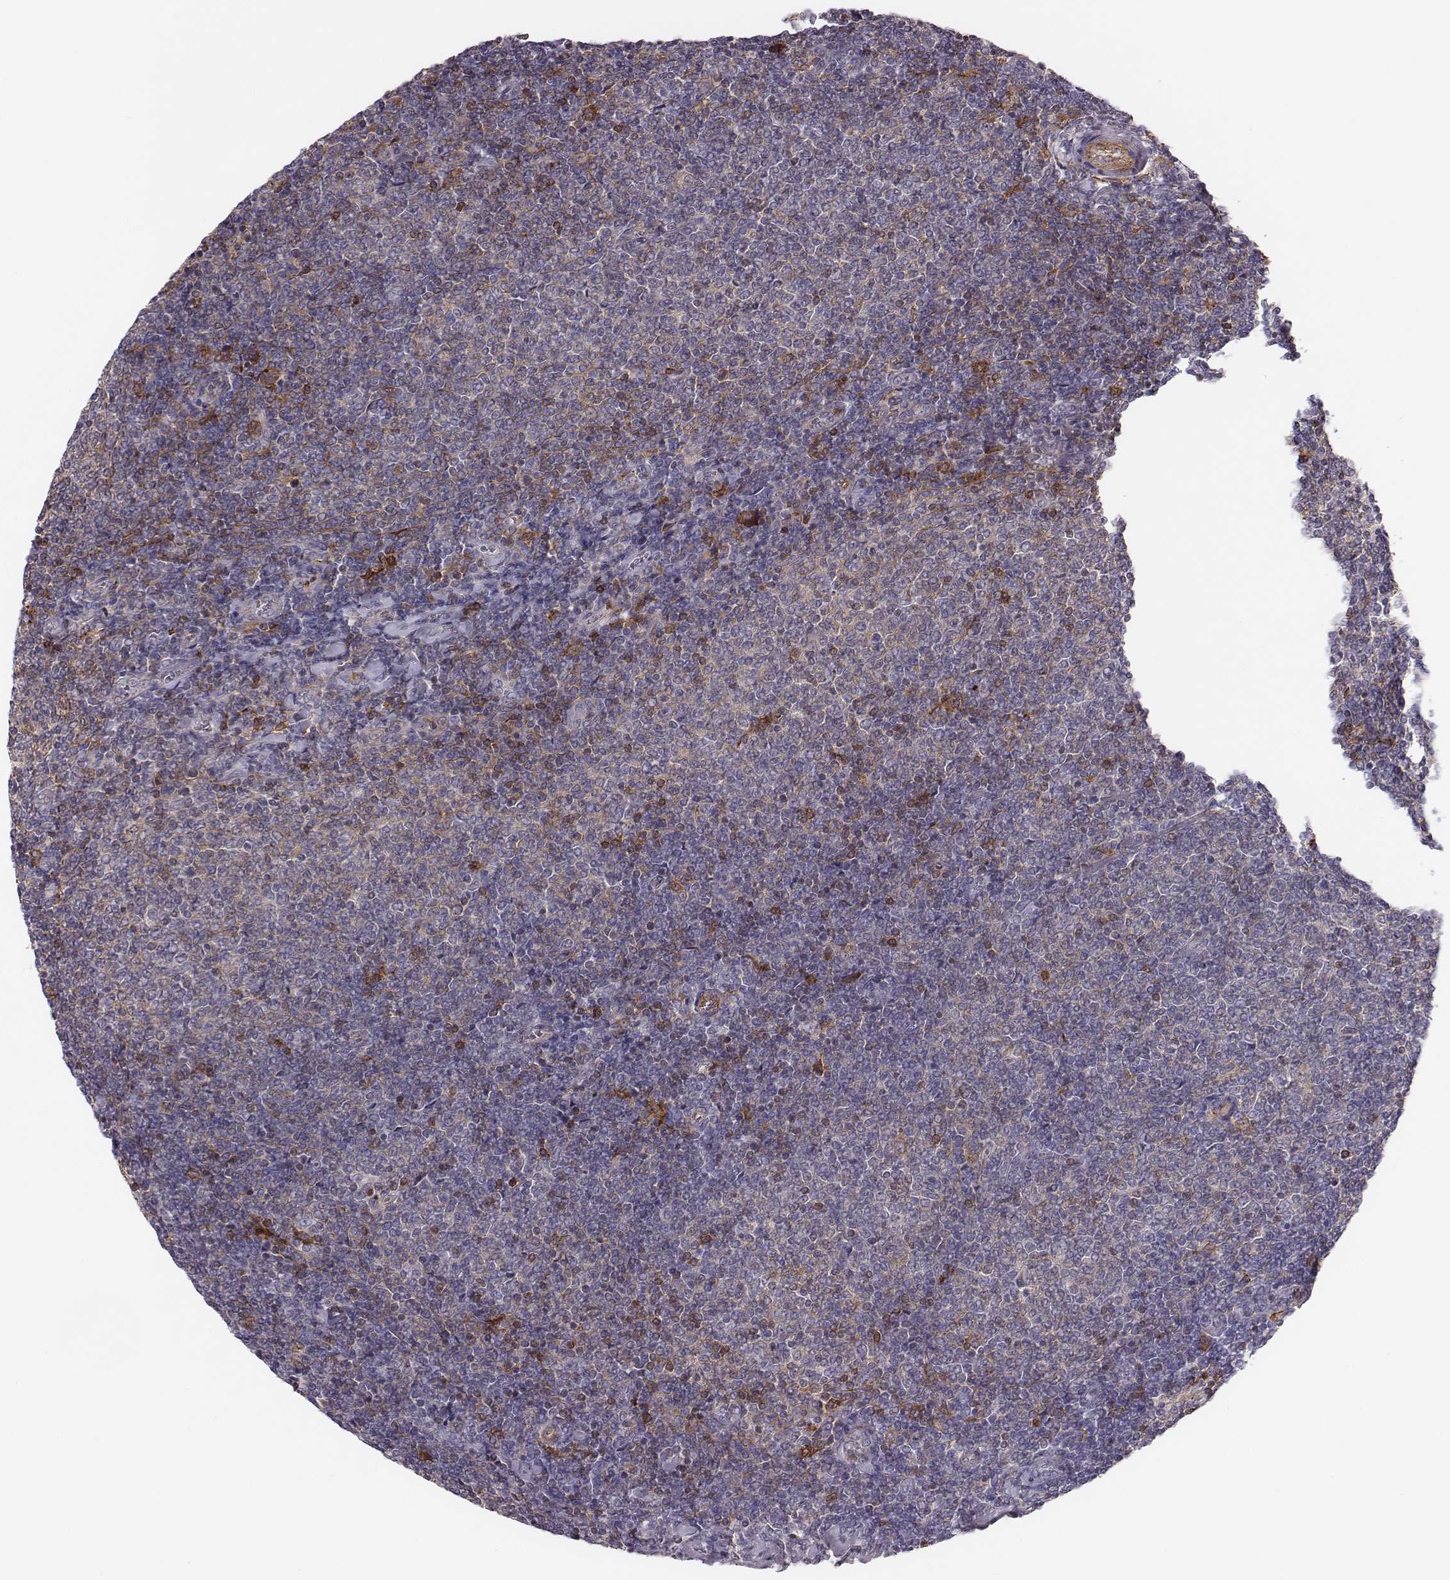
{"staining": {"intensity": "negative", "quantity": "none", "location": "none"}, "tissue": "lymphoma", "cell_type": "Tumor cells", "image_type": "cancer", "snomed": [{"axis": "morphology", "description": "Malignant lymphoma, non-Hodgkin's type, Low grade"}, {"axis": "topography", "description": "Lymph node"}], "caption": "Immunohistochemistry histopathology image of neoplastic tissue: low-grade malignant lymphoma, non-Hodgkin's type stained with DAB reveals no significant protein expression in tumor cells.", "gene": "ZYX", "patient": {"sex": "male", "age": 52}}